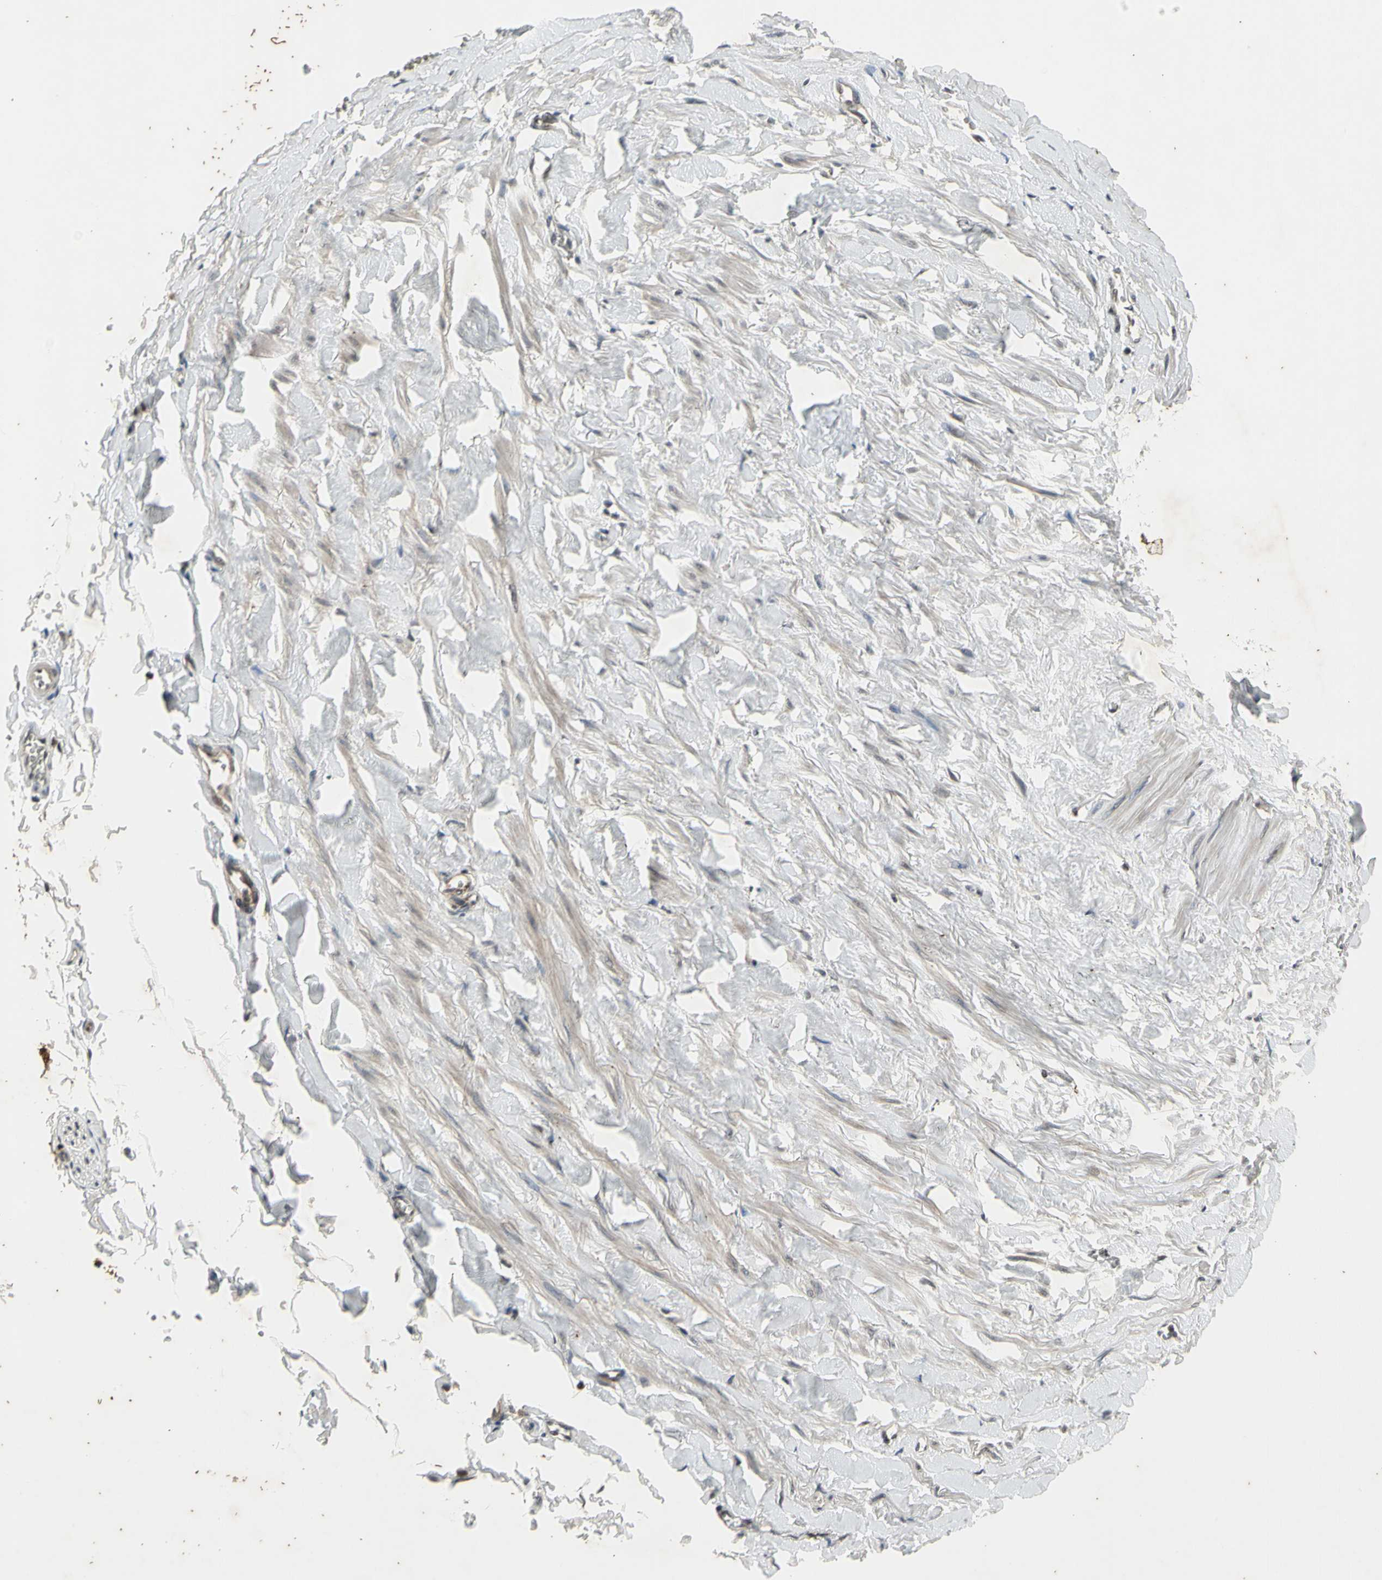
{"staining": {"intensity": "weak", "quantity": ">75%", "location": "cytoplasmic/membranous"}, "tissue": "adipose tissue", "cell_type": "Adipocytes", "image_type": "normal", "snomed": [{"axis": "morphology", "description": "Normal tissue, NOS"}, {"axis": "topography", "description": "Adipose tissue"}, {"axis": "topography", "description": "Peripheral nerve tissue"}], "caption": "Protein expression by IHC exhibits weak cytoplasmic/membranous expression in about >75% of adipocytes in normal adipose tissue. (DAB IHC with brightfield microscopy, high magnification).", "gene": "EFNB2", "patient": {"sex": "male", "age": 52}}